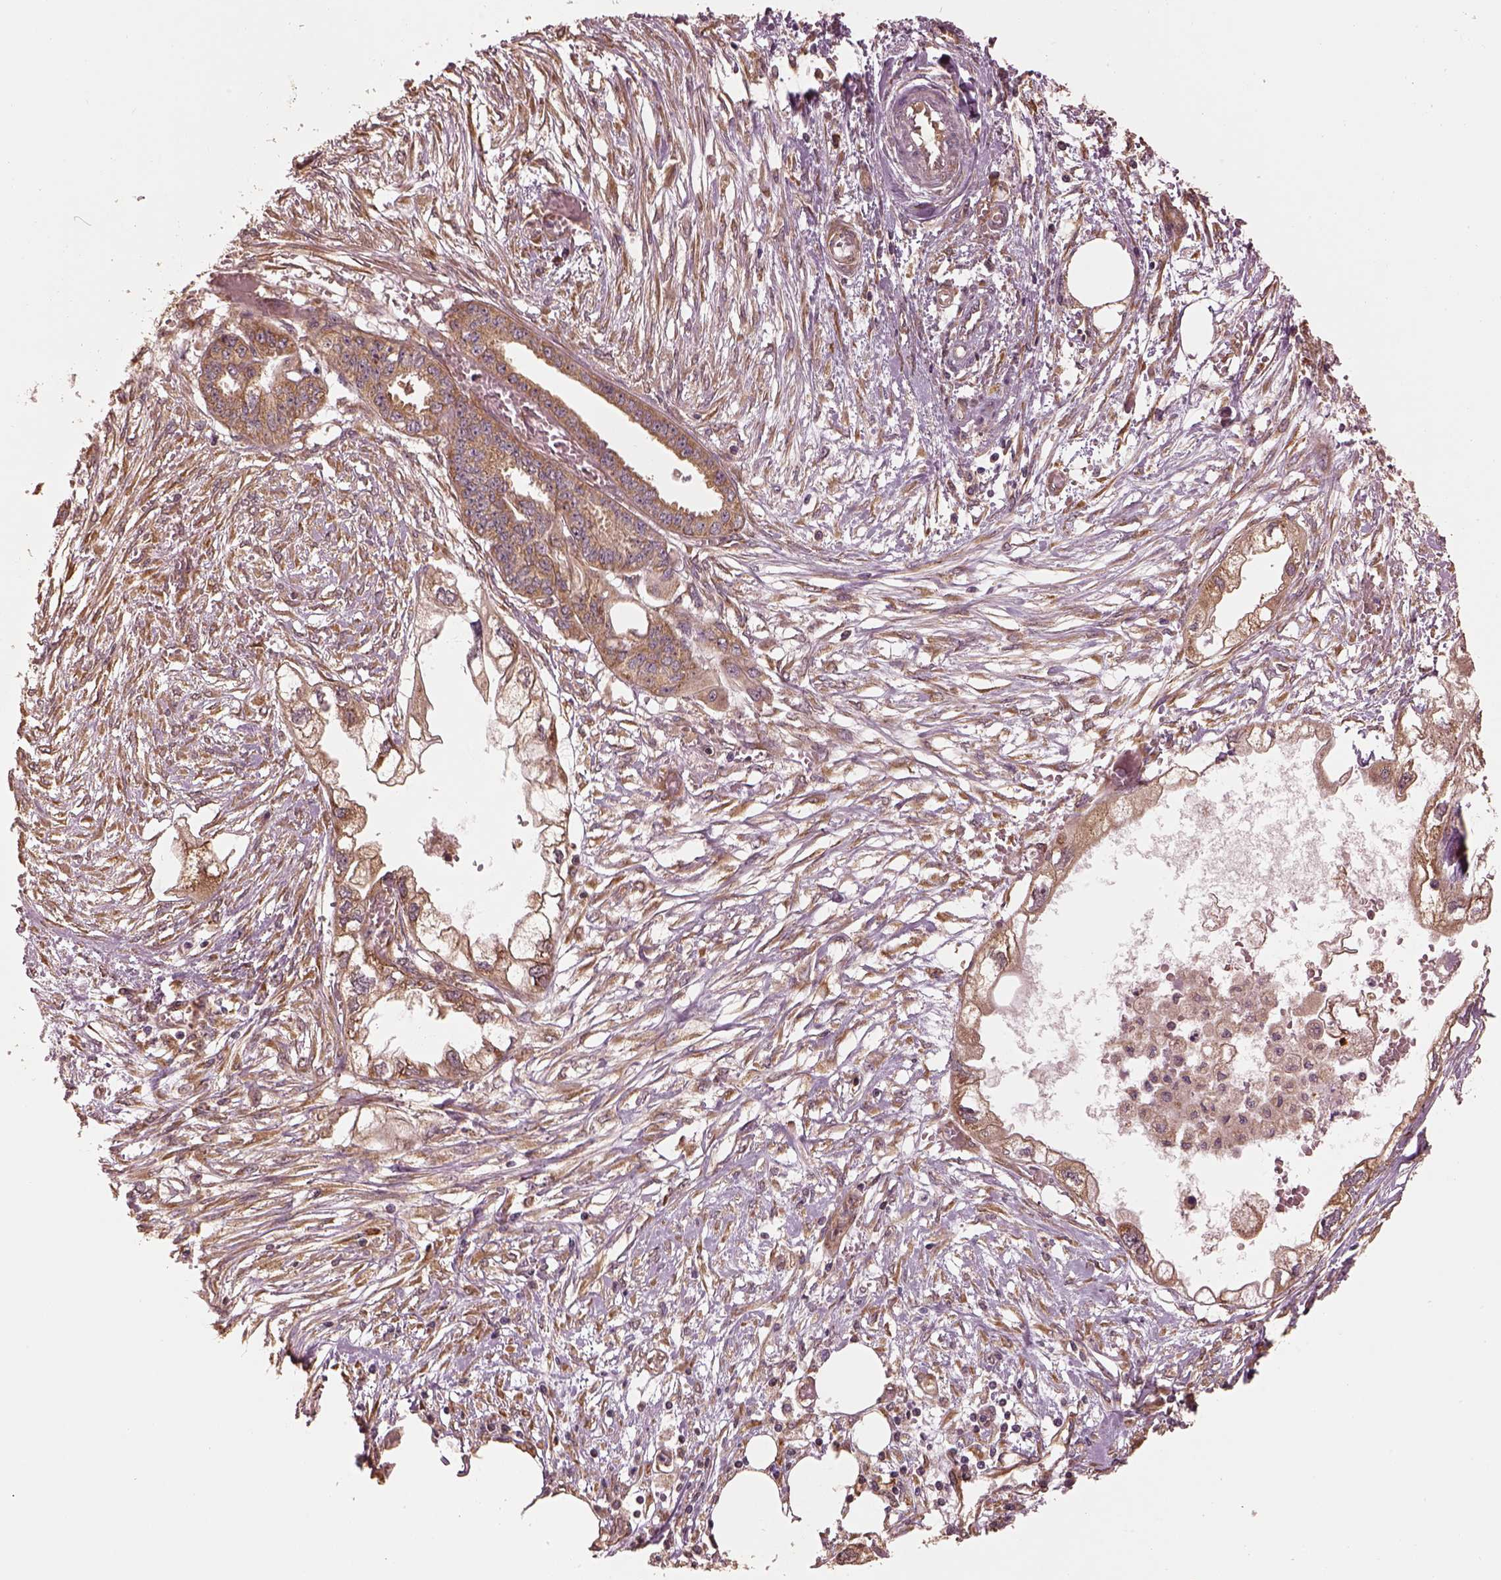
{"staining": {"intensity": "moderate", "quantity": ">75%", "location": "cytoplasmic/membranous"}, "tissue": "endometrial cancer", "cell_type": "Tumor cells", "image_type": "cancer", "snomed": [{"axis": "morphology", "description": "Adenocarcinoma, NOS"}, {"axis": "morphology", "description": "Adenocarcinoma, metastatic, NOS"}, {"axis": "topography", "description": "Adipose tissue"}, {"axis": "topography", "description": "Endometrium"}], "caption": "Protein staining exhibits moderate cytoplasmic/membranous expression in approximately >75% of tumor cells in endometrial cancer.", "gene": "RPS5", "patient": {"sex": "female", "age": 67}}